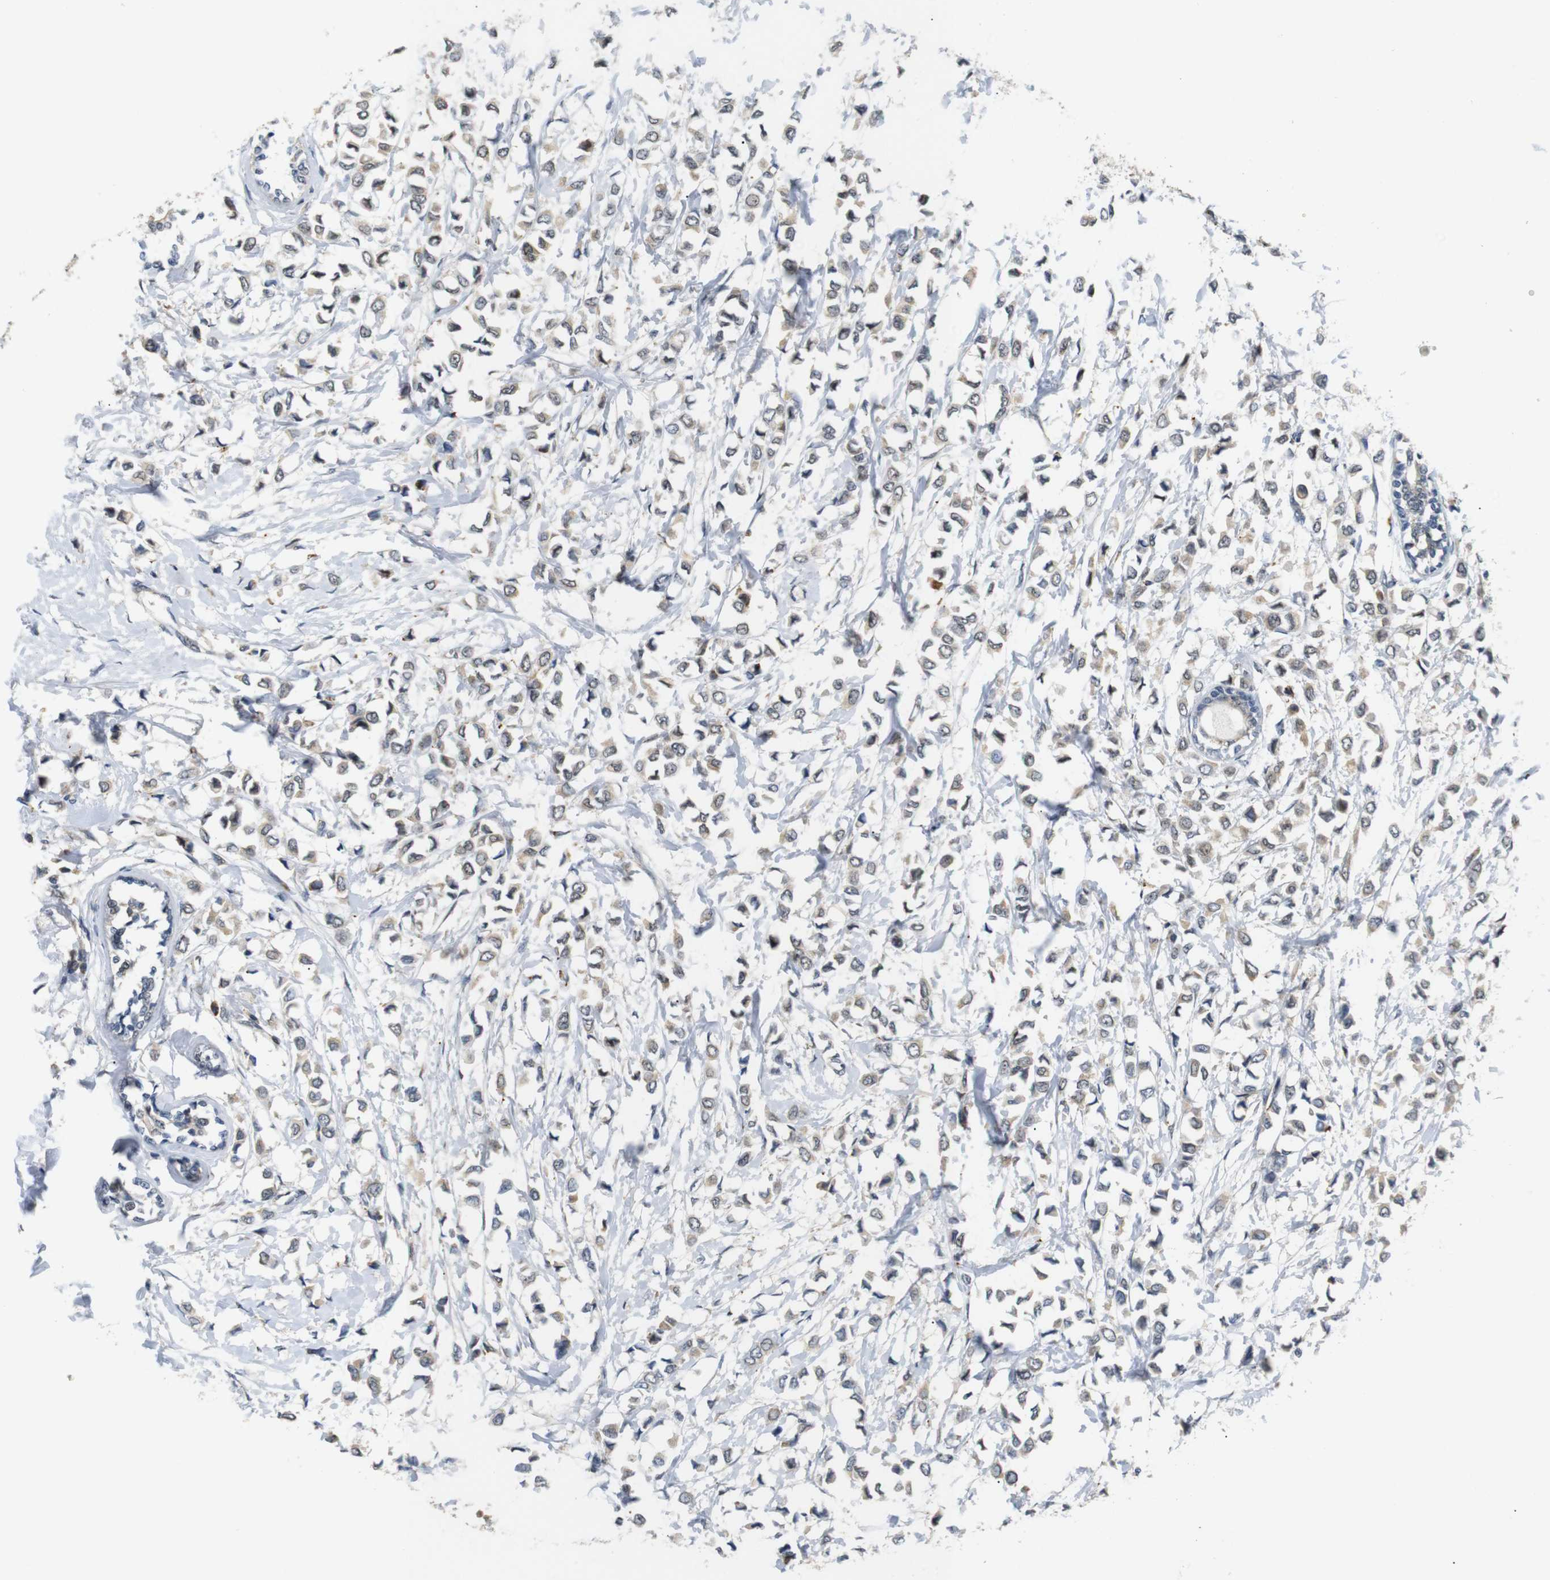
{"staining": {"intensity": "weak", "quantity": ">75%", "location": "cytoplasmic/membranous"}, "tissue": "breast cancer", "cell_type": "Tumor cells", "image_type": "cancer", "snomed": [{"axis": "morphology", "description": "Lobular carcinoma"}, {"axis": "topography", "description": "Breast"}], "caption": "Immunohistochemistry (DAB (3,3'-diaminobenzidine)) staining of human breast lobular carcinoma reveals weak cytoplasmic/membranous protein staining in approximately >75% of tumor cells. Using DAB (brown) and hematoxylin (blue) stains, captured at high magnification using brightfield microscopy.", "gene": "SYDE1", "patient": {"sex": "female", "age": 51}}